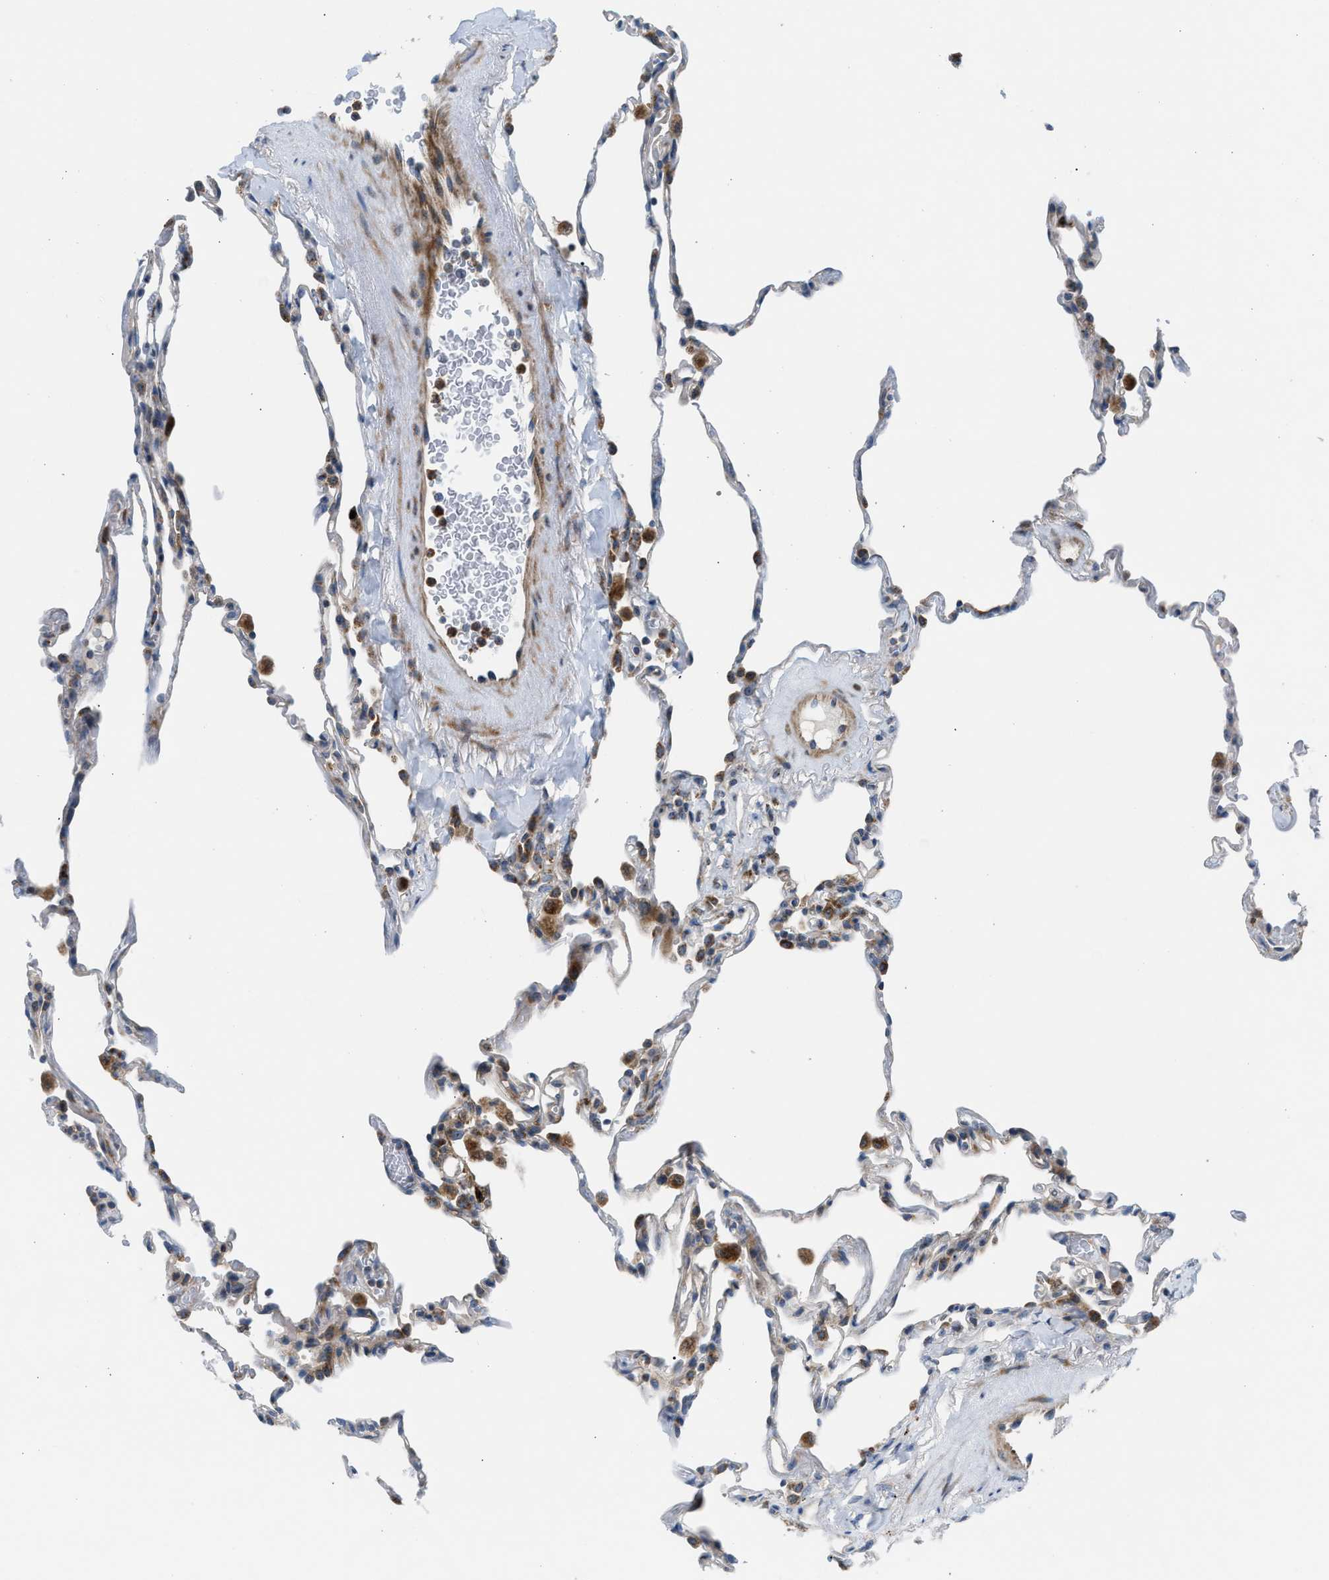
{"staining": {"intensity": "moderate", "quantity": "<25%", "location": "cytoplasmic/membranous"}, "tissue": "lung", "cell_type": "Alveolar cells", "image_type": "normal", "snomed": [{"axis": "morphology", "description": "Normal tissue, NOS"}, {"axis": "topography", "description": "Lung"}], "caption": "Moderate cytoplasmic/membranous positivity for a protein is appreciated in about <25% of alveolar cells of benign lung using IHC.", "gene": "TPH1", "patient": {"sex": "male", "age": 59}}